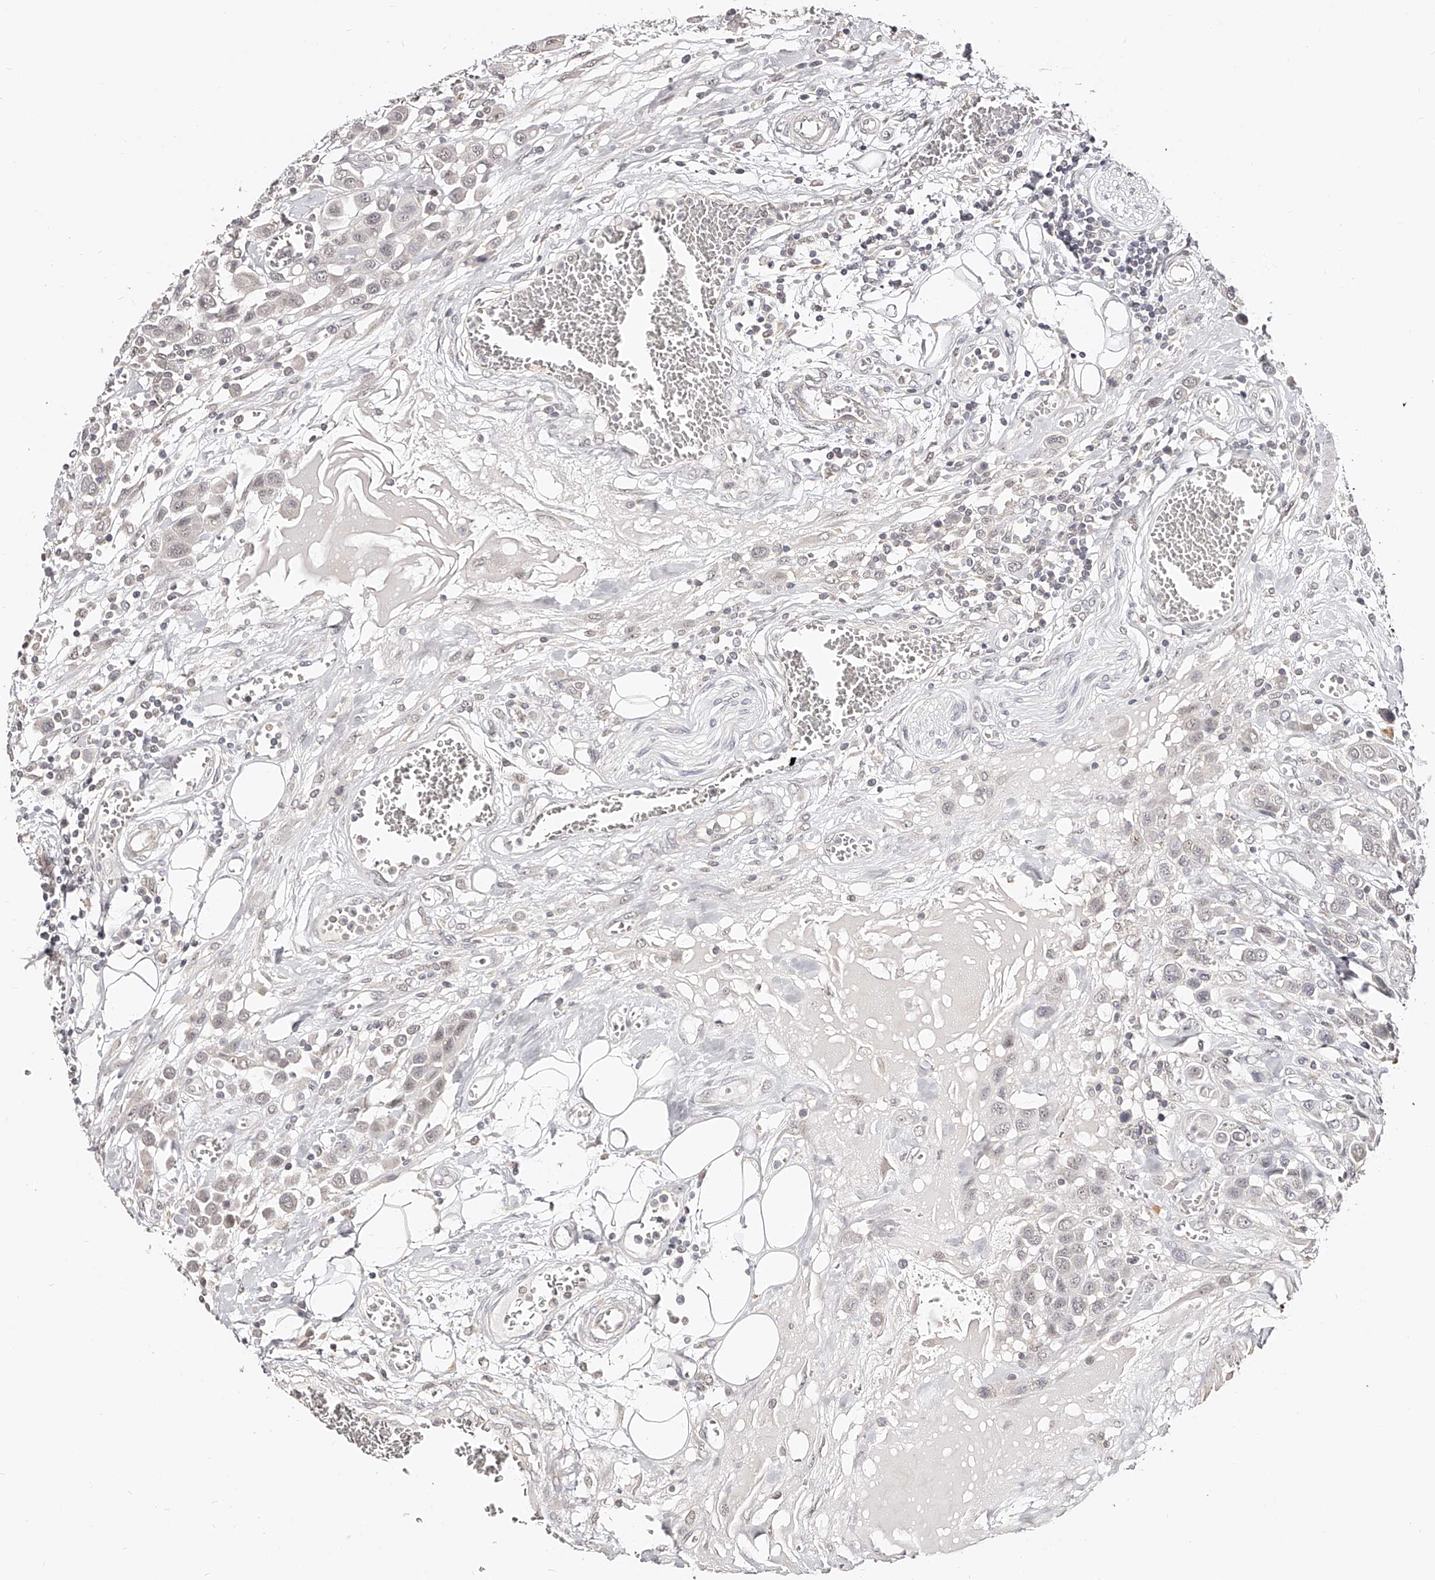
{"staining": {"intensity": "negative", "quantity": "none", "location": "none"}, "tissue": "urothelial cancer", "cell_type": "Tumor cells", "image_type": "cancer", "snomed": [{"axis": "morphology", "description": "Urothelial carcinoma, High grade"}, {"axis": "topography", "description": "Urinary bladder"}], "caption": "IHC micrograph of human urothelial cancer stained for a protein (brown), which displays no positivity in tumor cells.", "gene": "ZNF789", "patient": {"sex": "male", "age": 50}}